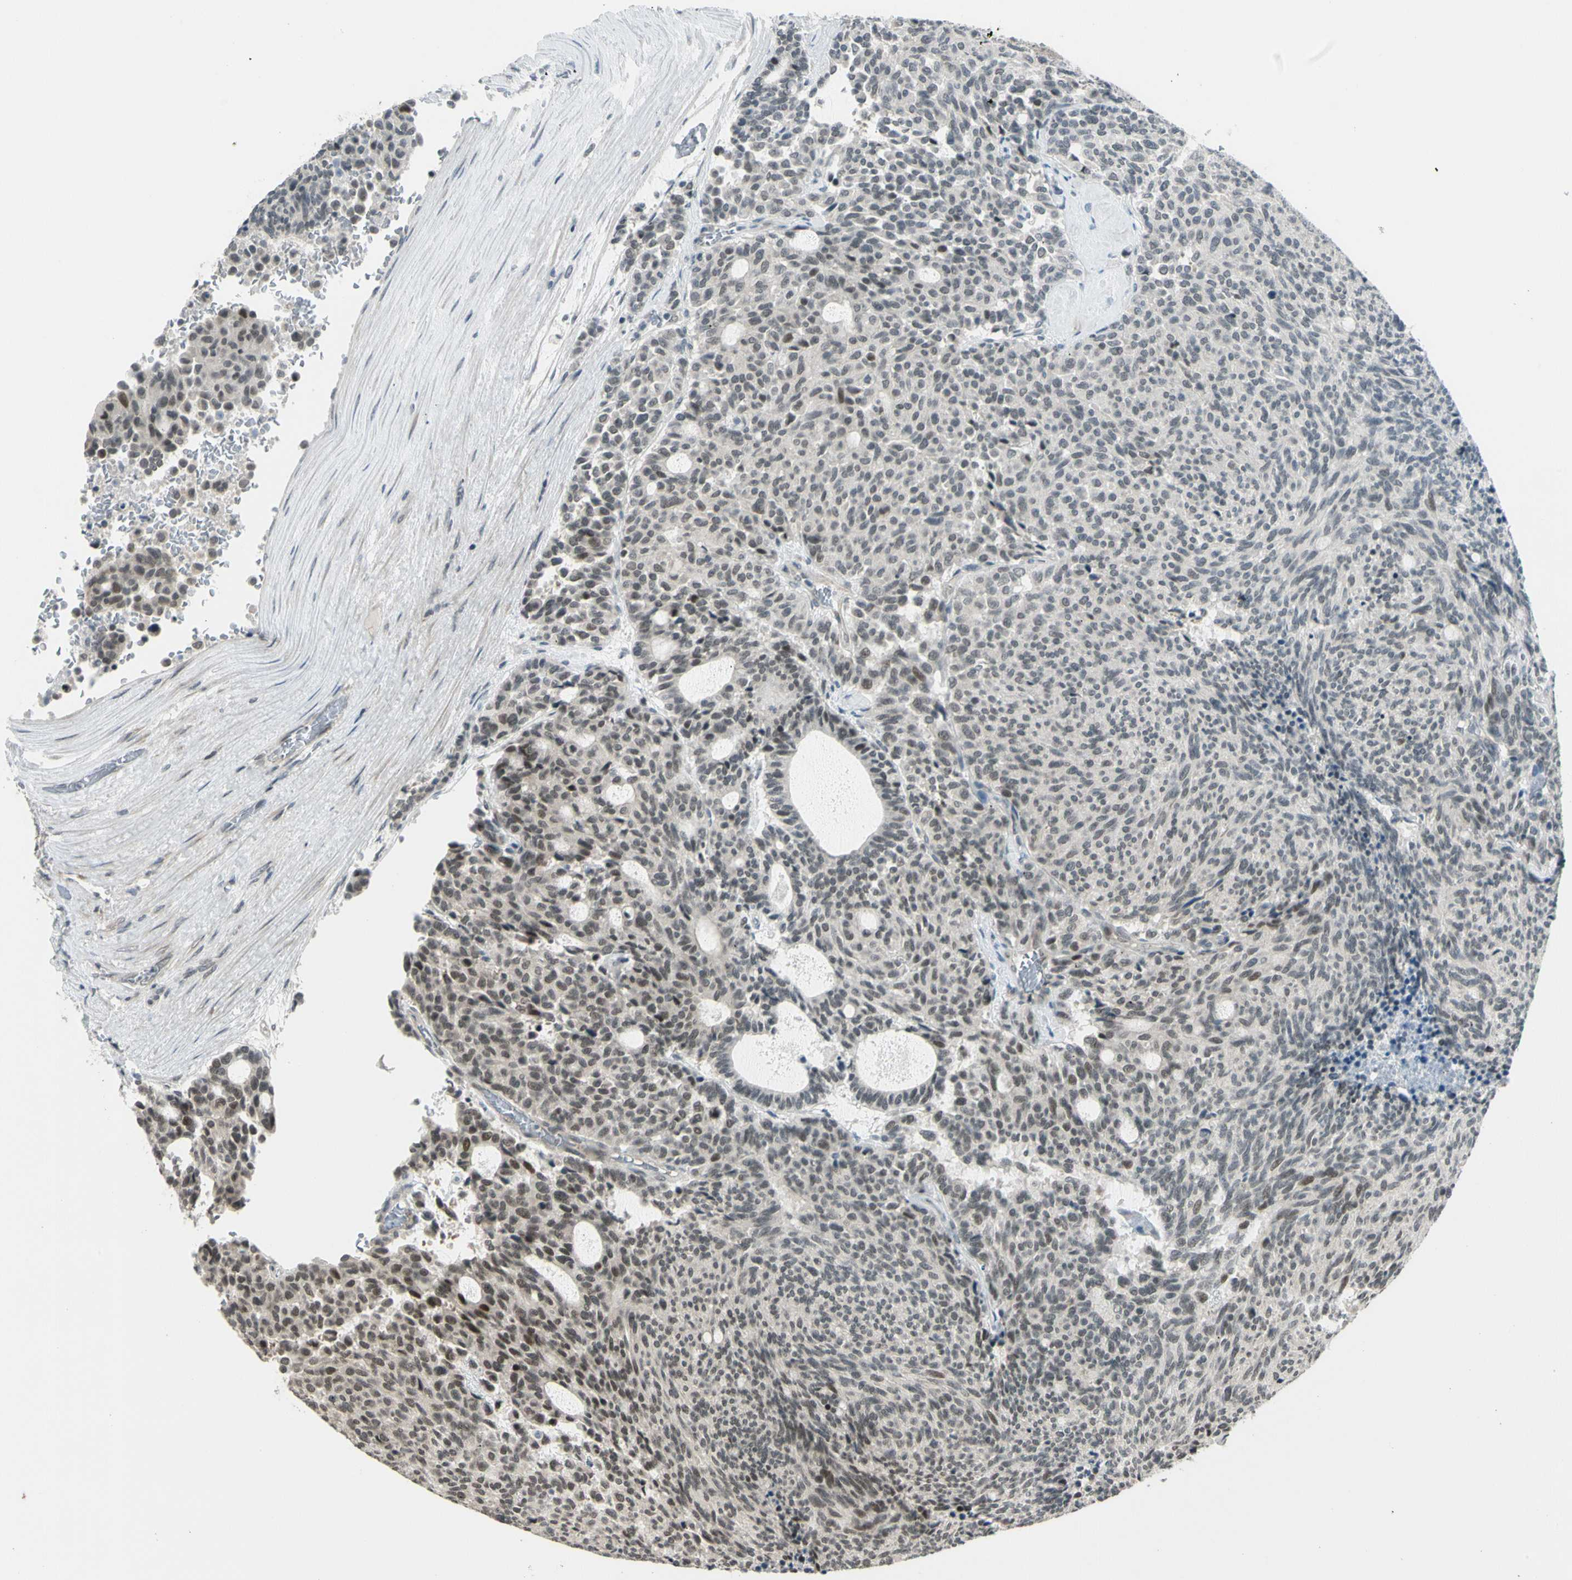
{"staining": {"intensity": "weak", "quantity": ">75%", "location": "cytoplasmic/membranous"}, "tissue": "carcinoid", "cell_type": "Tumor cells", "image_type": "cancer", "snomed": [{"axis": "morphology", "description": "Carcinoid, malignant, NOS"}, {"axis": "topography", "description": "Pancreas"}], "caption": "Human carcinoid (malignant) stained with a brown dye shows weak cytoplasmic/membranous positive staining in approximately >75% of tumor cells.", "gene": "BRMS1", "patient": {"sex": "female", "age": 54}}